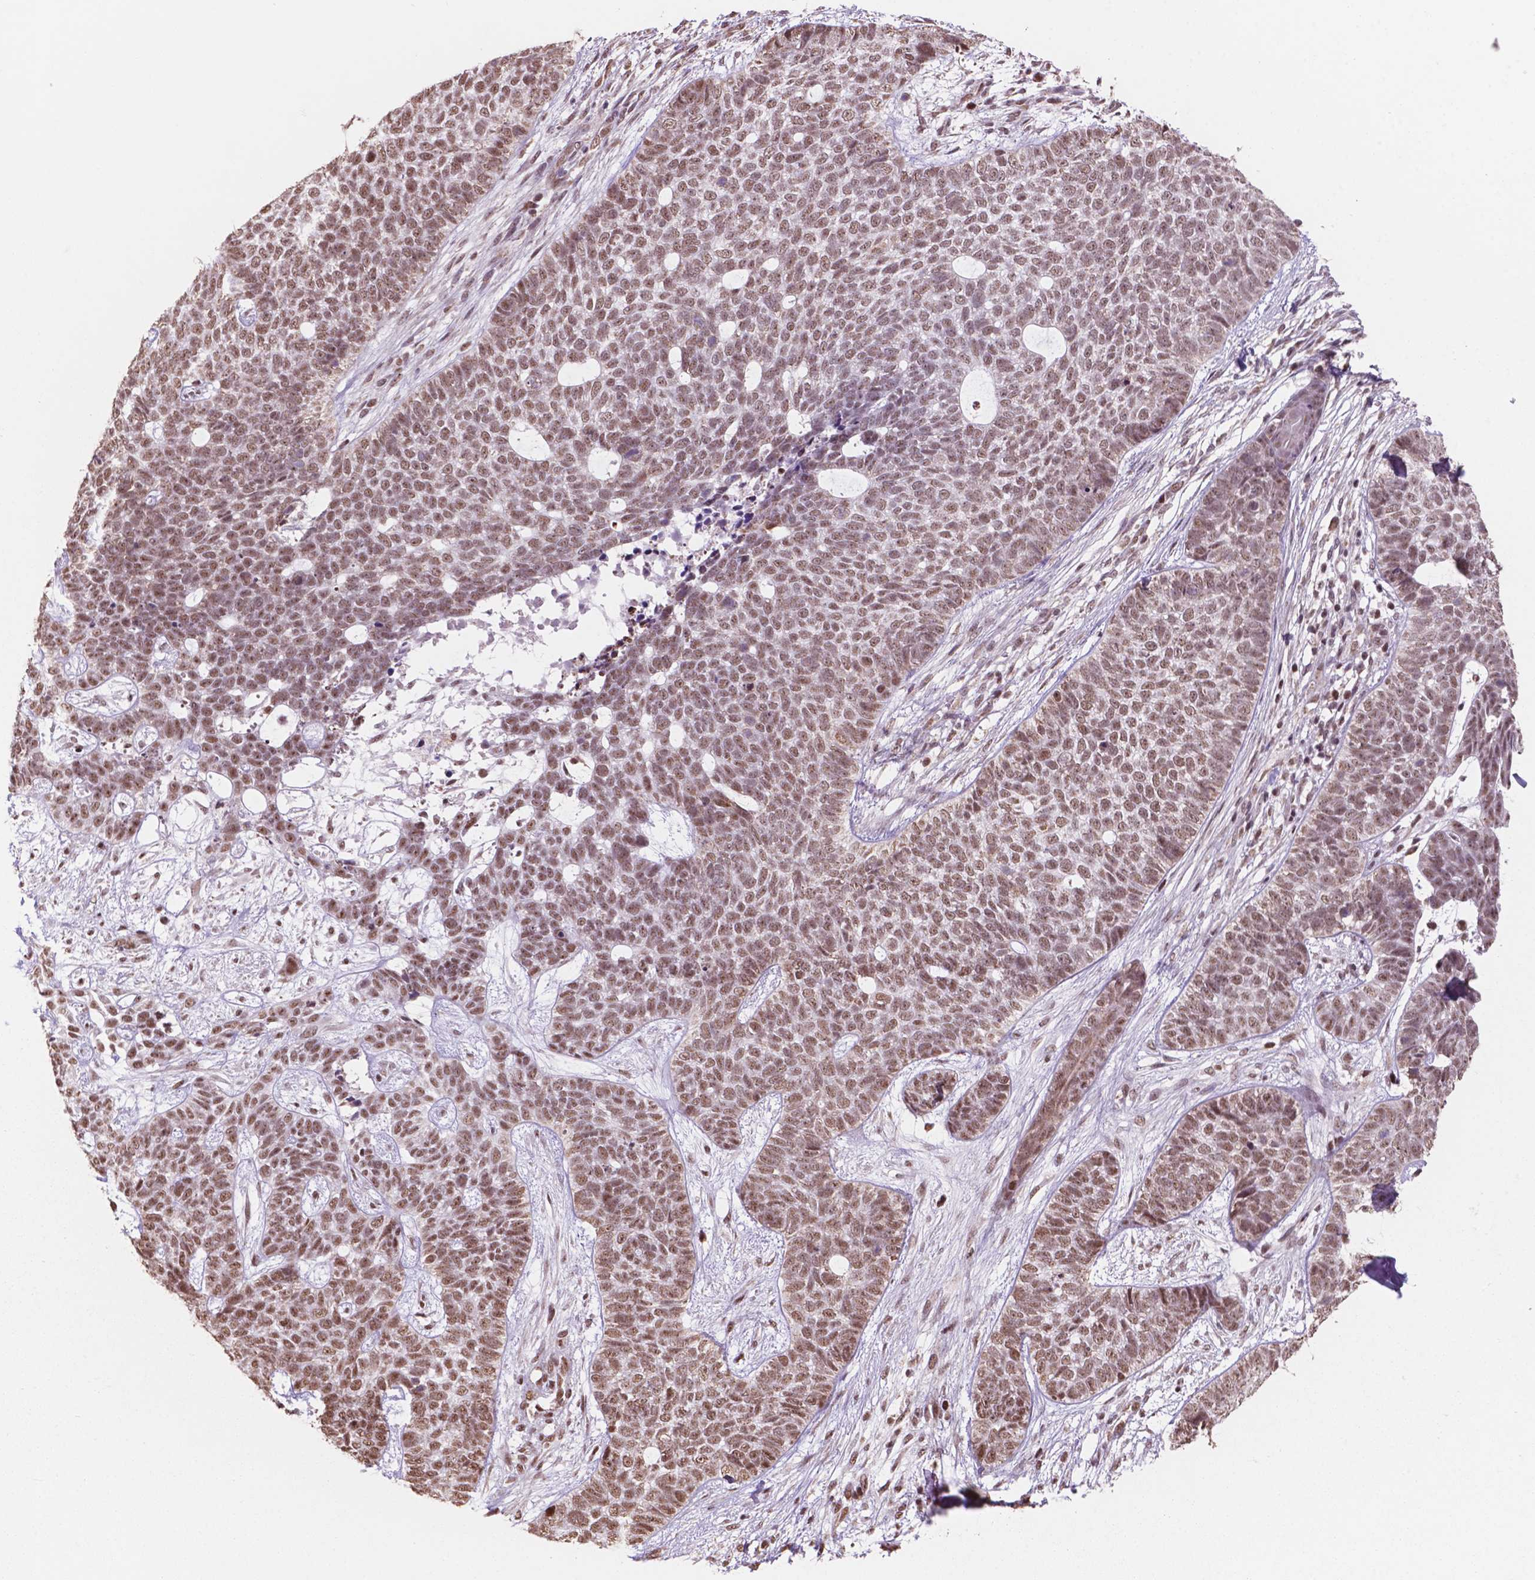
{"staining": {"intensity": "moderate", "quantity": ">75%", "location": "nuclear"}, "tissue": "skin cancer", "cell_type": "Tumor cells", "image_type": "cancer", "snomed": [{"axis": "morphology", "description": "Basal cell carcinoma"}, {"axis": "topography", "description": "Skin"}], "caption": "A micrograph showing moderate nuclear expression in about >75% of tumor cells in basal cell carcinoma (skin), as visualized by brown immunohistochemical staining.", "gene": "NDUFA10", "patient": {"sex": "female", "age": 69}}